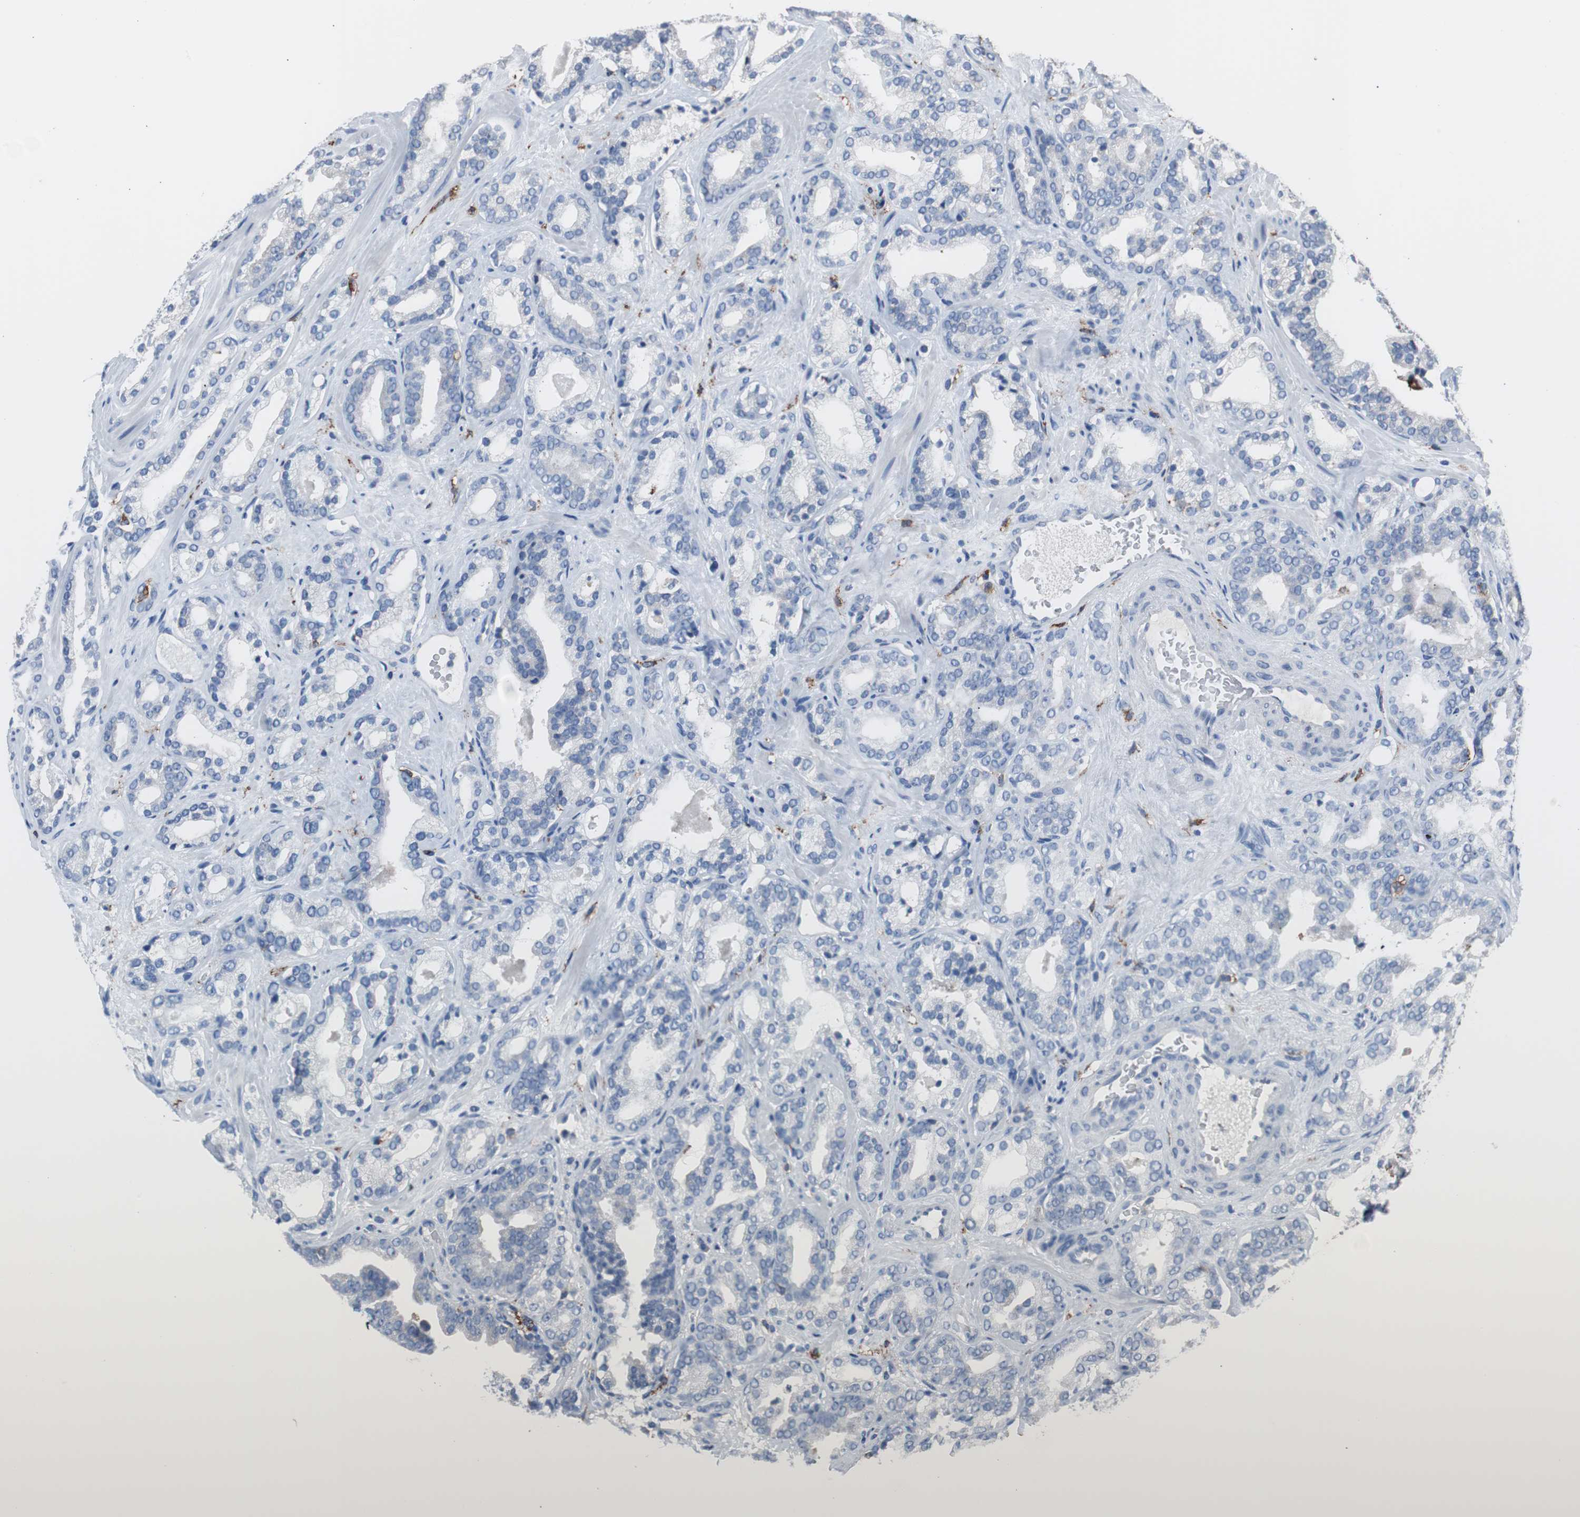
{"staining": {"intensity": "negative", "quantity": "none", "location": "none"}, "tissue": "prostate cancer", "cell_type": "Tumor cells", "image_type": "cancer", "snomed": [{"axis": "morphology", "description": "Adenocarcinoma, Low grade"}, {"axis": "topography", "description": "Prostate"}], "caption": "An IHC image of prostate cancer is shown. There is no staining in tumor cells of prostate cancer.", "gene": "FCGR2B", "patient": {"sex": "male", "age": 63}}